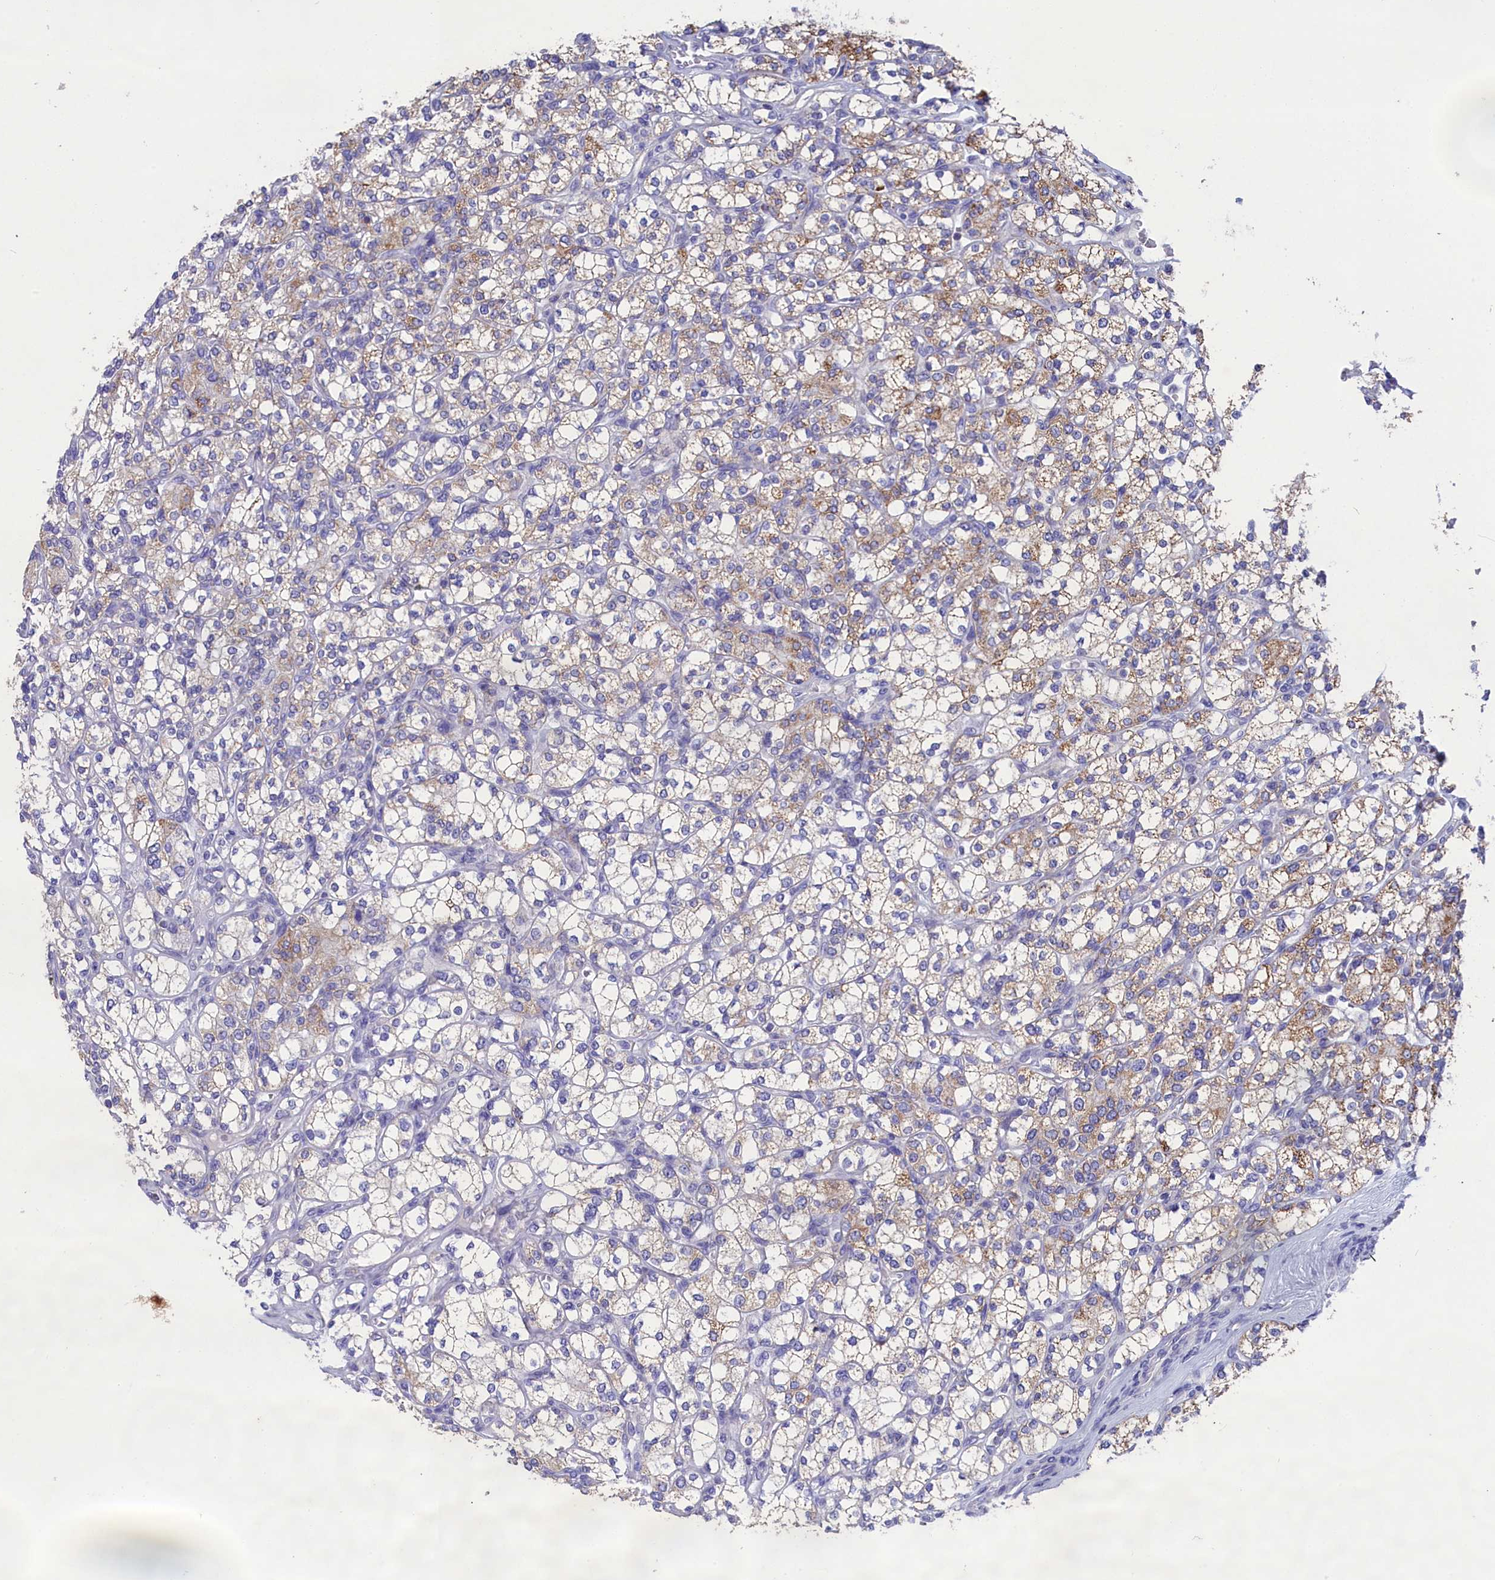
{"staining": {"intensity": "moderate", "quantity": "<25%", "location": "cytoplasmic/membranous"}, "tissue": "renal cancer", "cell_type": "Tumor cells", "image_type": "cancer", "snomed": [{"axis": "morphology", "description": "Adenocarcinoma, NOS"}, {"axis": "topography", "description": "Kidney"}], "caption": "Renal adenocarcinoma was stained to show a protein in brown. There is low levels of moderate cytoplasmic/membranous staining in about <25% of tumor cells.", "gene": "PRDM12", "patient": {"sex": "male", "age": 77}}